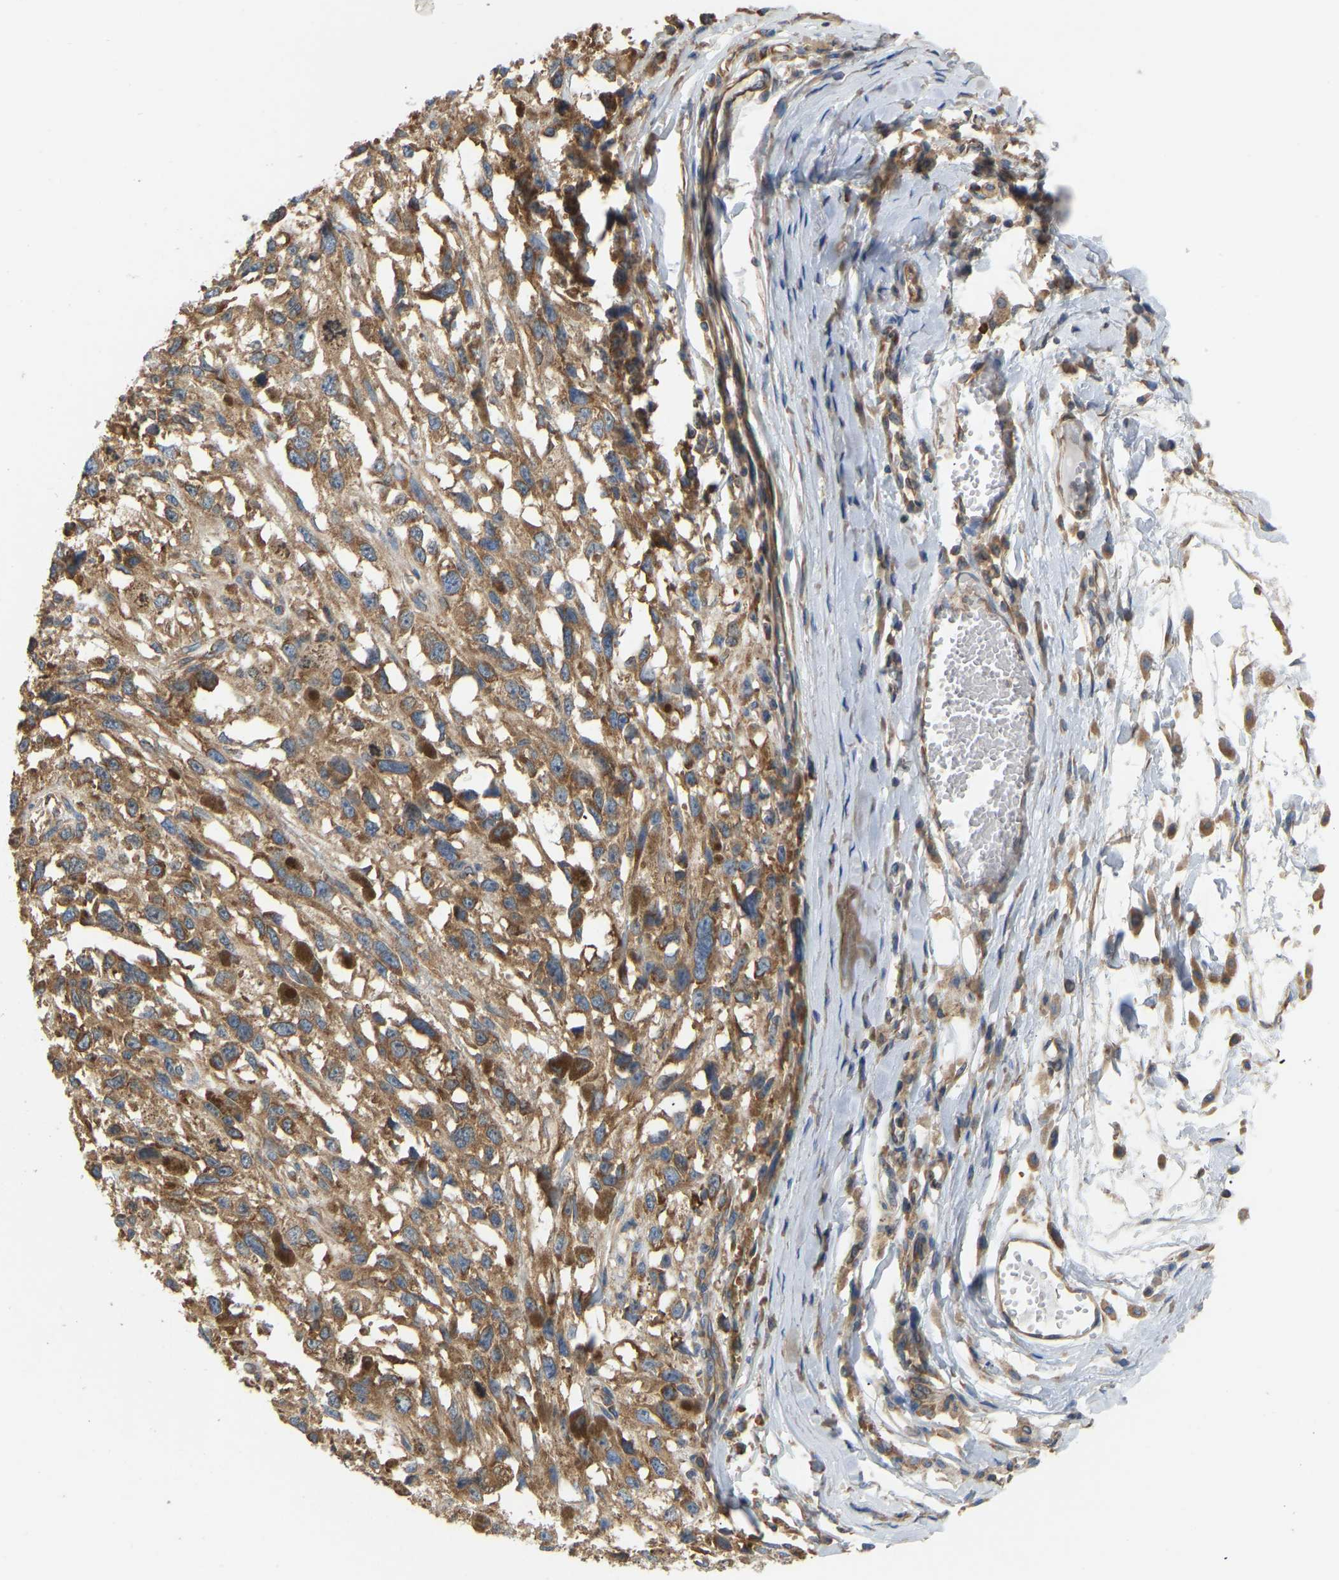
{"staining": {"intensity": "moderate", "quantity": ">75%", "location": "cytoplasmic/membranous"}, "tissue": "melanoma", "cell_type": "Tumor cells", "image_type": "cancer", "snomed": [{"axis": "morphology", "description": "Malignant melanoma, Metastatic site"}, {"axis": "topography", "description": "Lymph node"}], "caption": "Immunohistochemistry staining of melanoma, which shows medium levels of moderate cytoplasmic/membranous staining in about >75% of tumor cells indicating moderate cytoplasmic/membranous protein expression. The staining was performed using DAB (brown) for protein detection and nuclei were counterstained in hematoxylin (blue).", "gene": "RPS6KB2", "patient": {"sex": "male", "age": 59}}